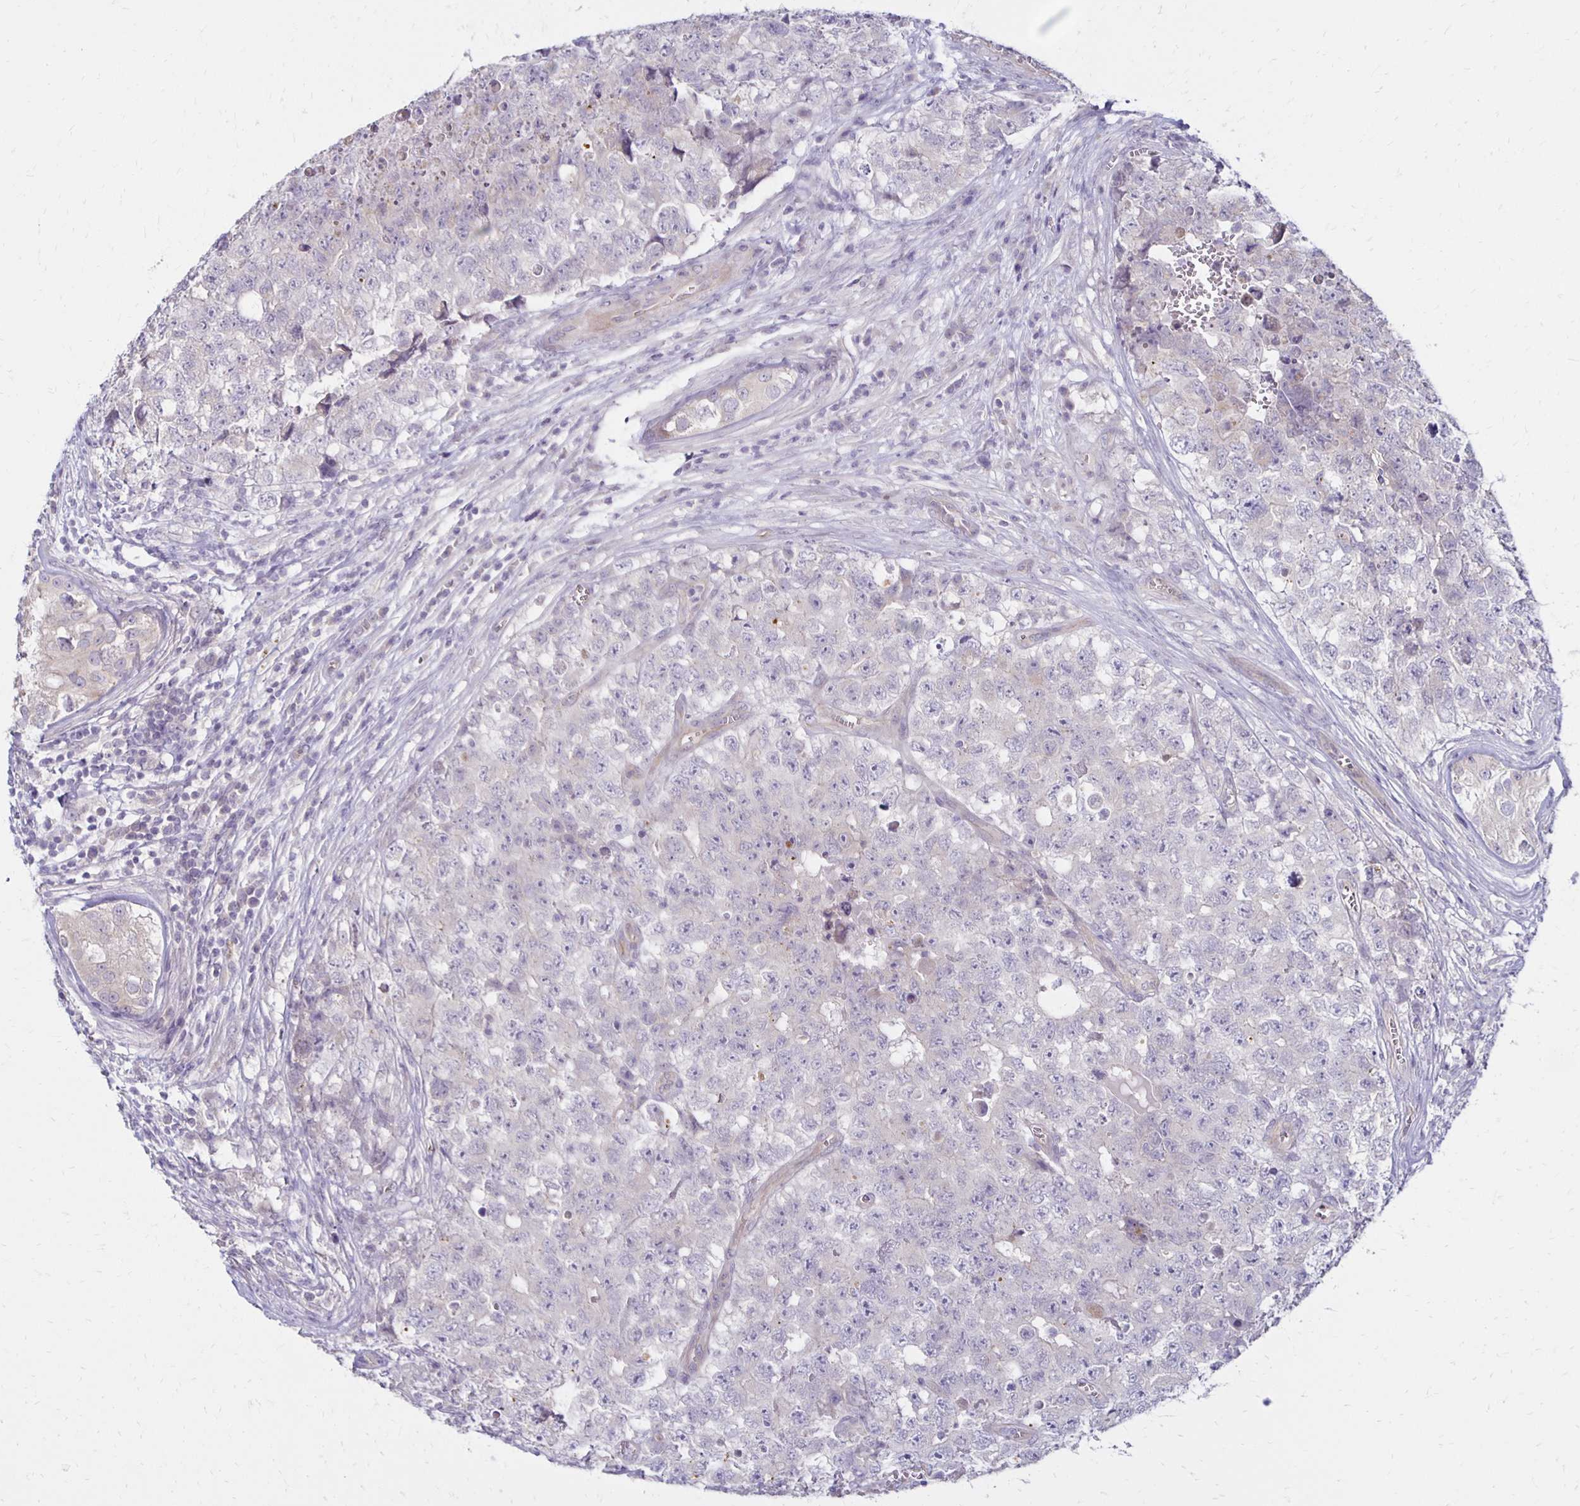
{"staining": {"intensity": "negative", "quantity": "none", "location": "none"}, "tissue": "testis cancer", "cell_type": "Tumor cells", "image_type": "cancer", "snomed": [{"axis": "morphology", "description": "Carcinoma, Embryonal, NOS"}, {"axis": "topography", "description": "Testis"}], "caption": "Immunohistochemistry (IHC) histopathology image of neoplastic tissue: human embryonal carcinoma (testis) stained with DAB (3,3'-diaminobenzidine) displays no significant protein expression in tumor cells.", "gene": "KATNBL1", "patient": {"sex": "male", "age": 18}}